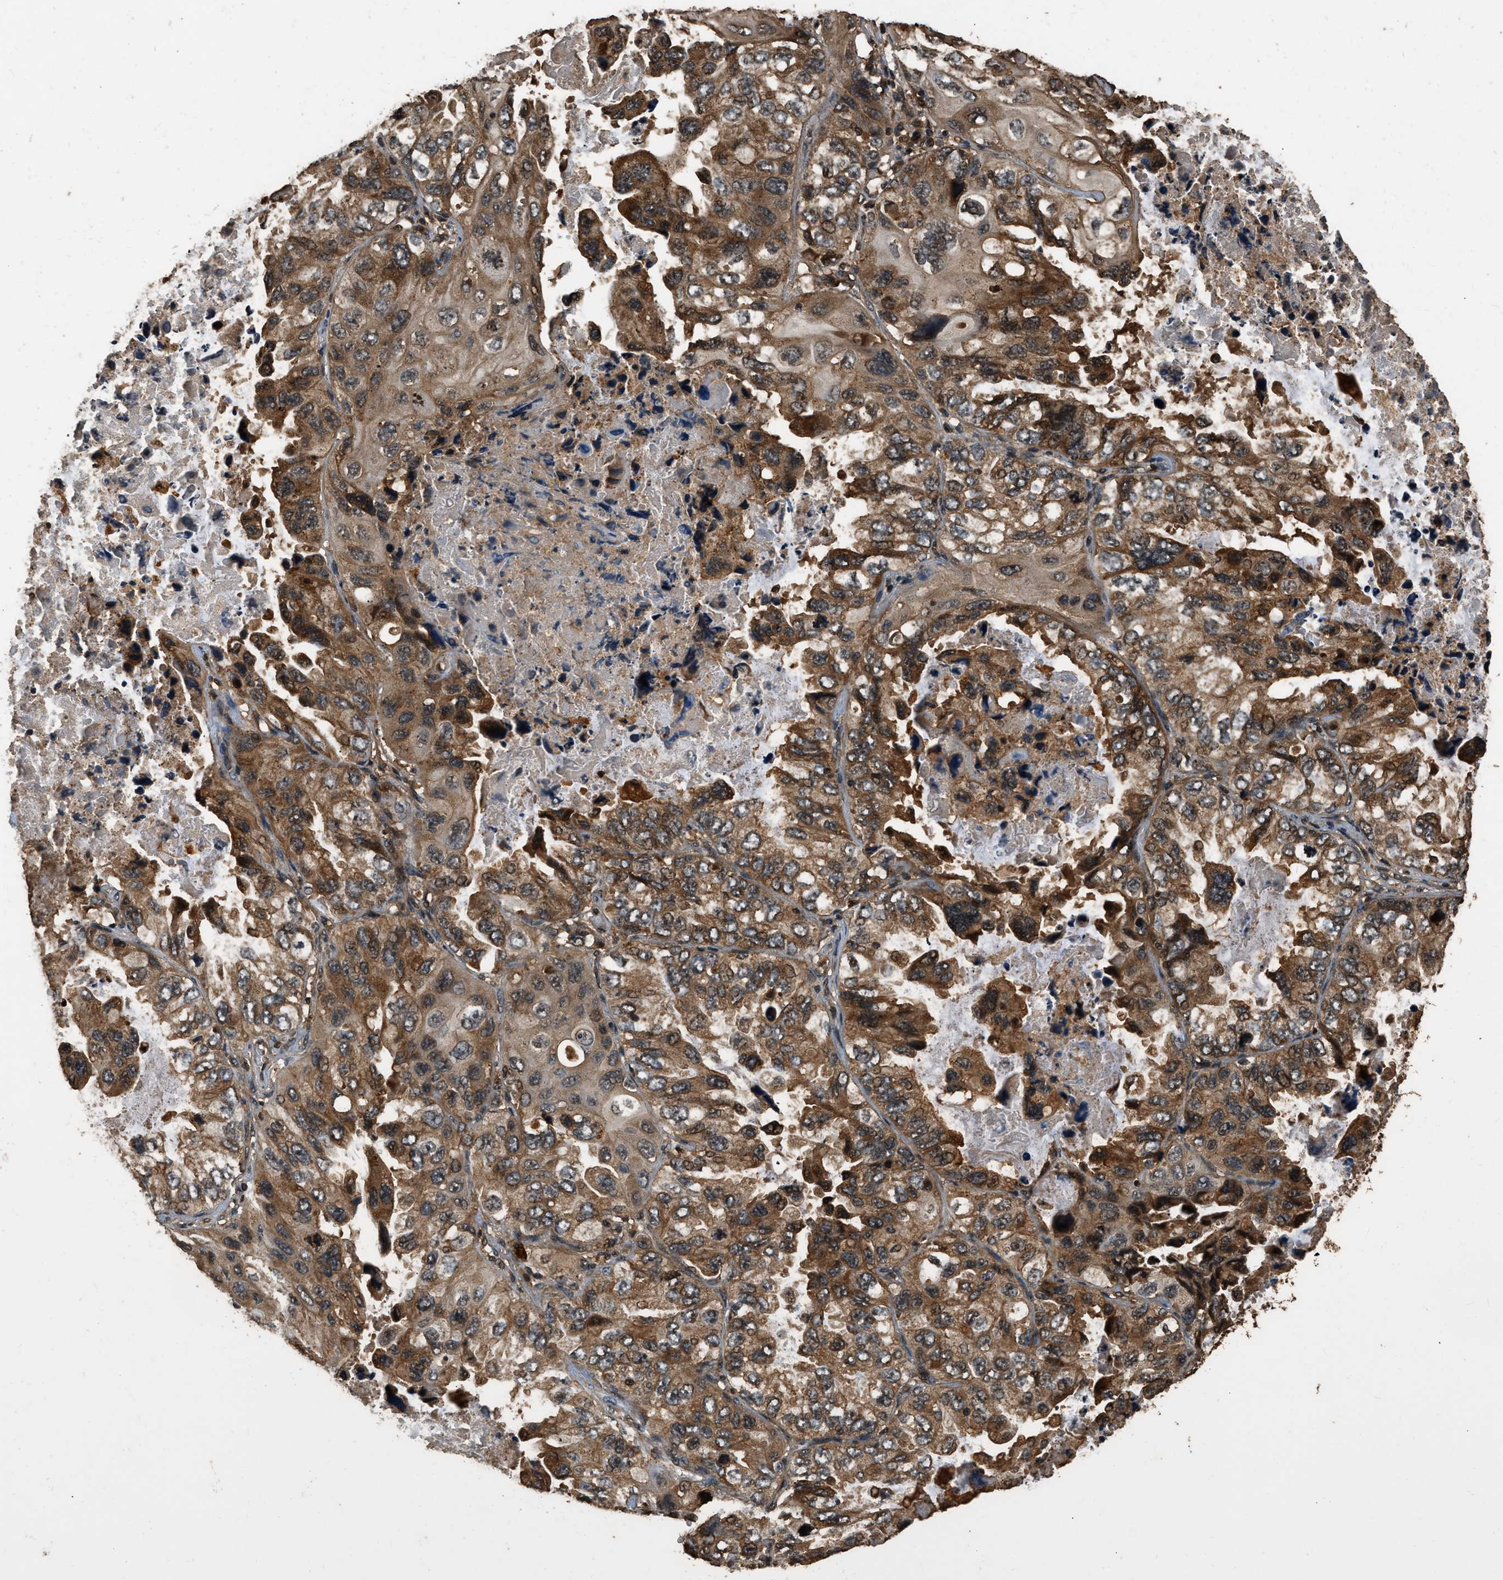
{"staining": {"intensity": "moderate", "quantity": ">75%", "location": "cytoplasmic/membranous"}, "tissue": "lung cancer", "cell_type": "Tumor cells", "image_type": "cancer", "snomed": [{"axis": "morphology", "description": "Squamous cell carcinoma, NOS"}, {"axis": "topography", "description": "Lung"}], "caption": "The image reveals staining of squamous cell carcinoma (lung), revealing moderate cytoplasmic/membranous protein staining (brown color) within tumor cells.", "gene": "RAP2A", "patient": {"sex": "female", "age": 73}}